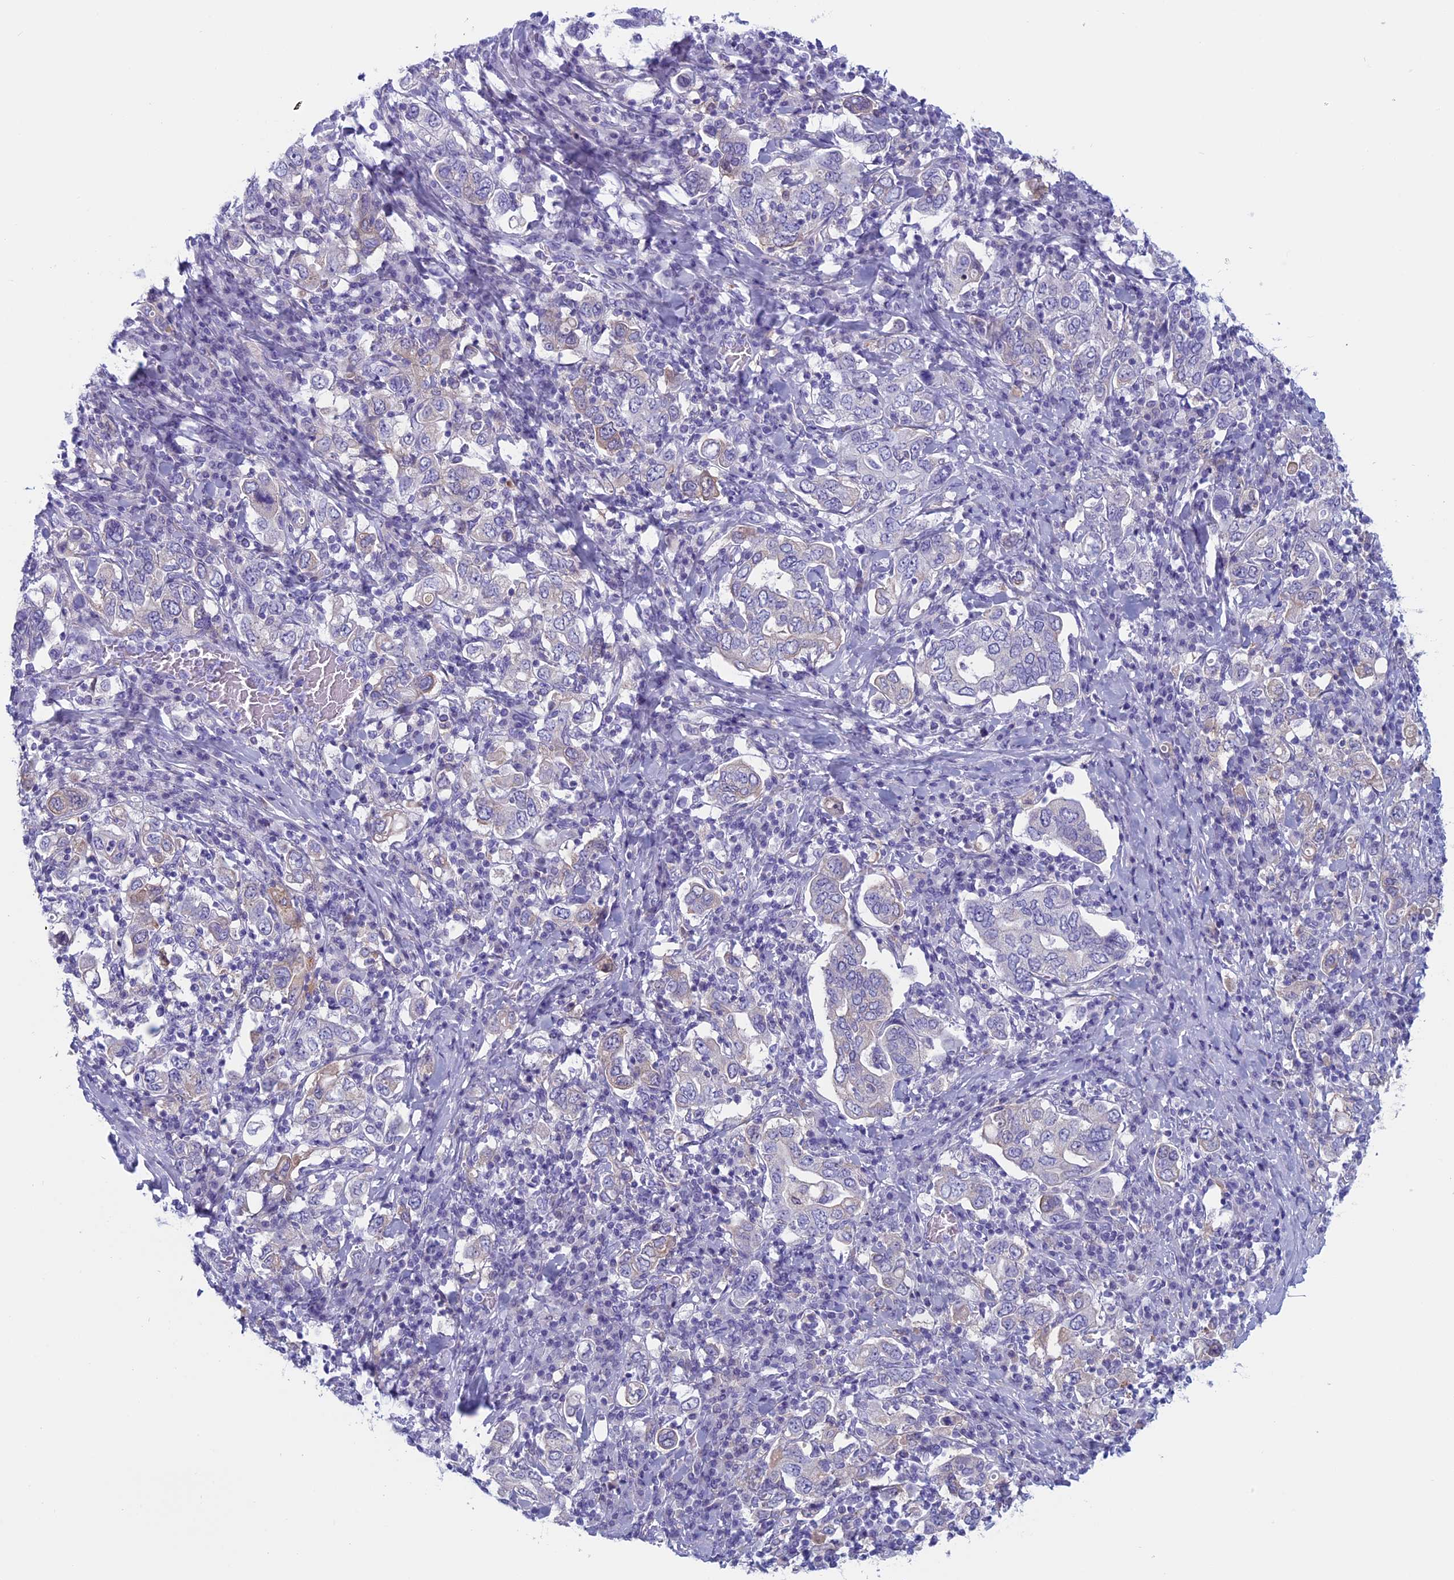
{"staining": {"intensity": "negative", "quantity": "none", "location": "none"}, "tissue": "stomach cancer", "cell_type": "Tumor cells", "image_type": "cancer", "snomed": [{"axis": "morphology", "description": "Adenocarcinoma, NOS"}, {"axis": "topography", "description": "Stomach, upper"}], "caption": "The histopathology image exhibits no significant positivity in tumor cells of stomach cancer (adenocarcinoma).", "gene": "ANGPTL2", "patient": {"sex": "male", "age": 62}}